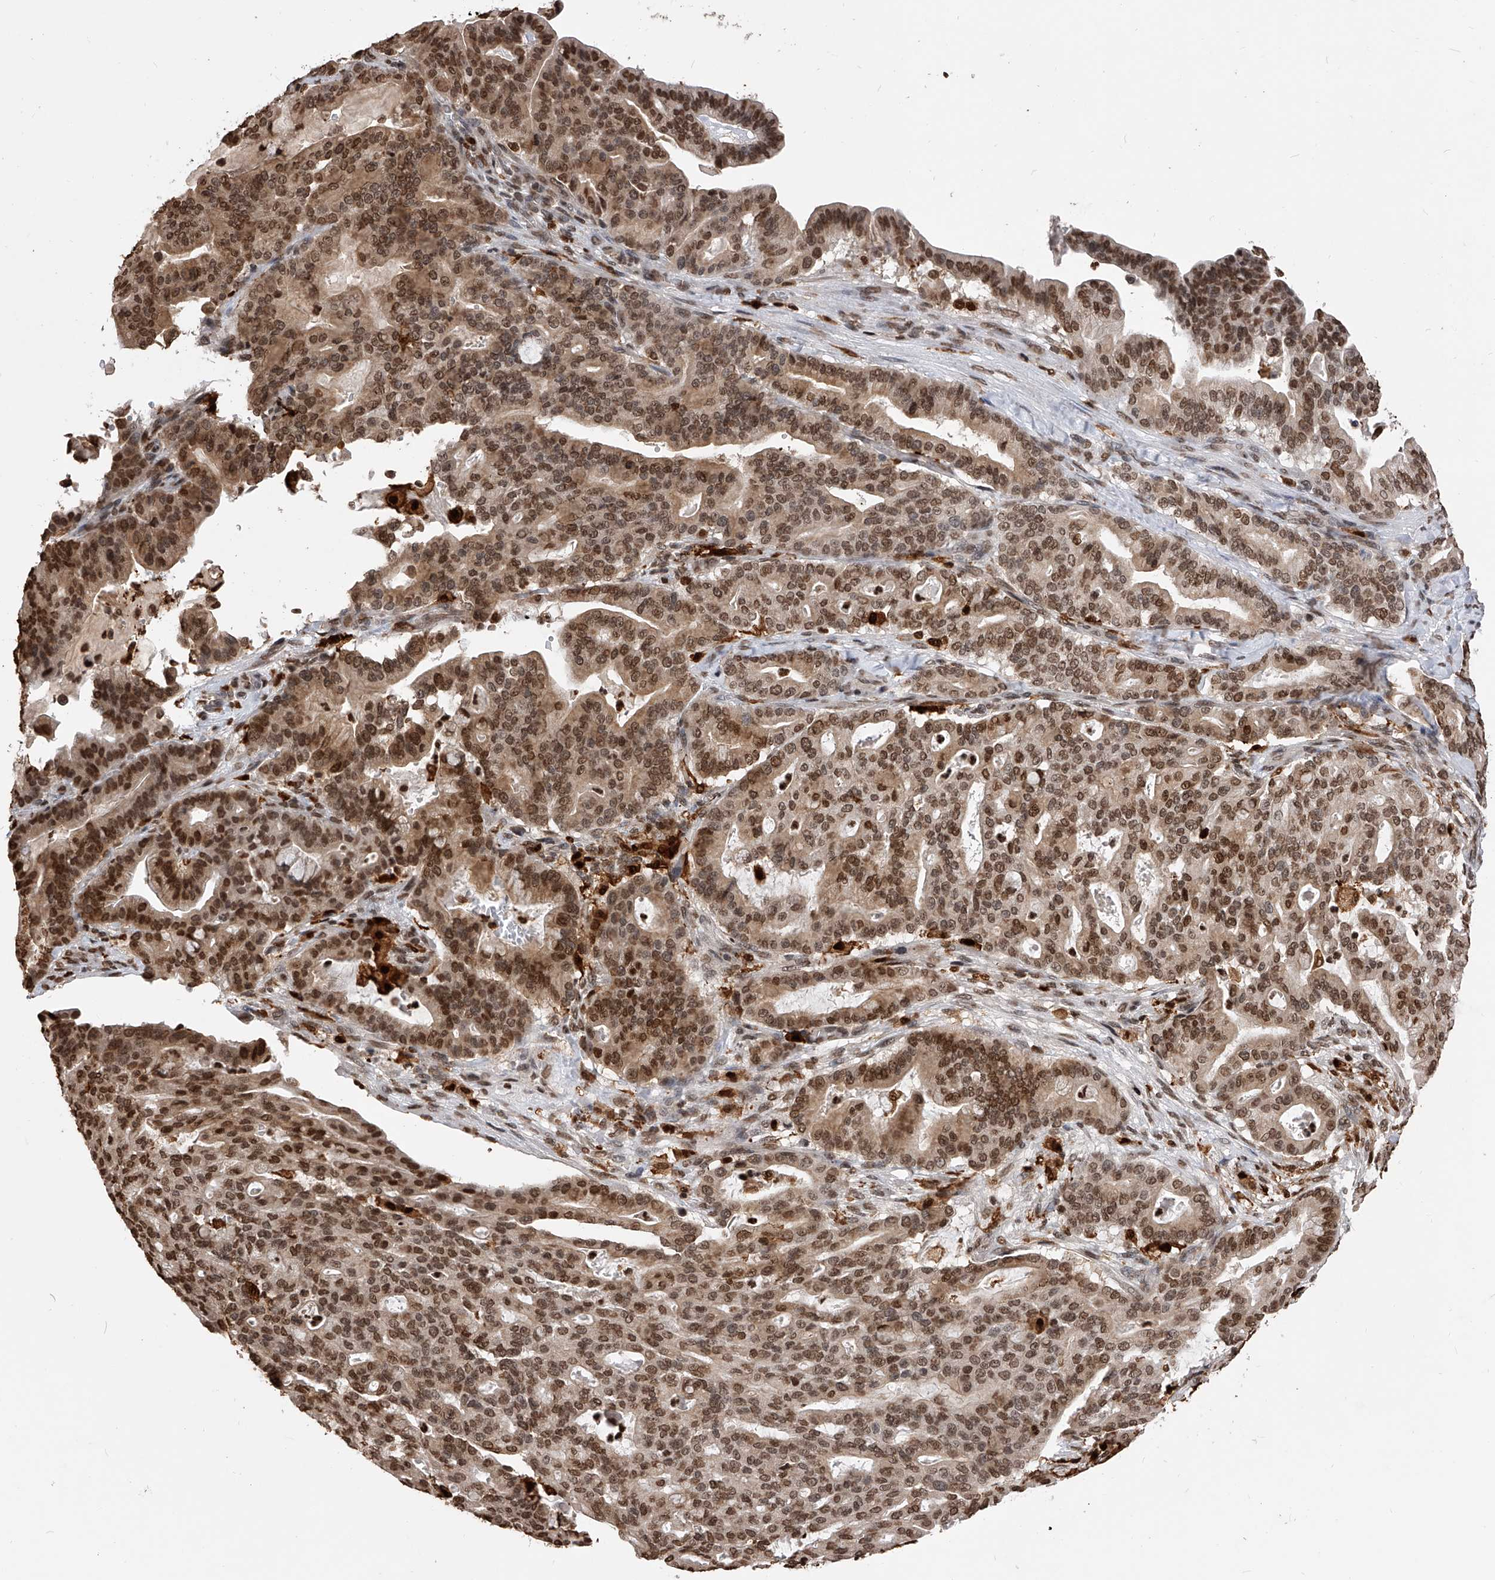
{"staining": {"intensity": "moderate", "quantity": ">75%", "location": "cytoplasmic/membranous,nuclear"}, "tissue": "pancreatic cancer", "cell_type": "Tumor cells", "image_type": "cancer", "snomed": [{"axis": "morphology", "description": "Adenocarcinoma, NOS"}, {"axis": "topography", "description": "Pancreas"}], "caption": "A micrograph of adenocarcinoma (pancreatic) stained for a protein demonstrates moderate cytoplasmic/membranous and nuclear brown staining in tumor cells.", "gene": "CFAP410", "patient": {"sex": "male", "age": 63}}